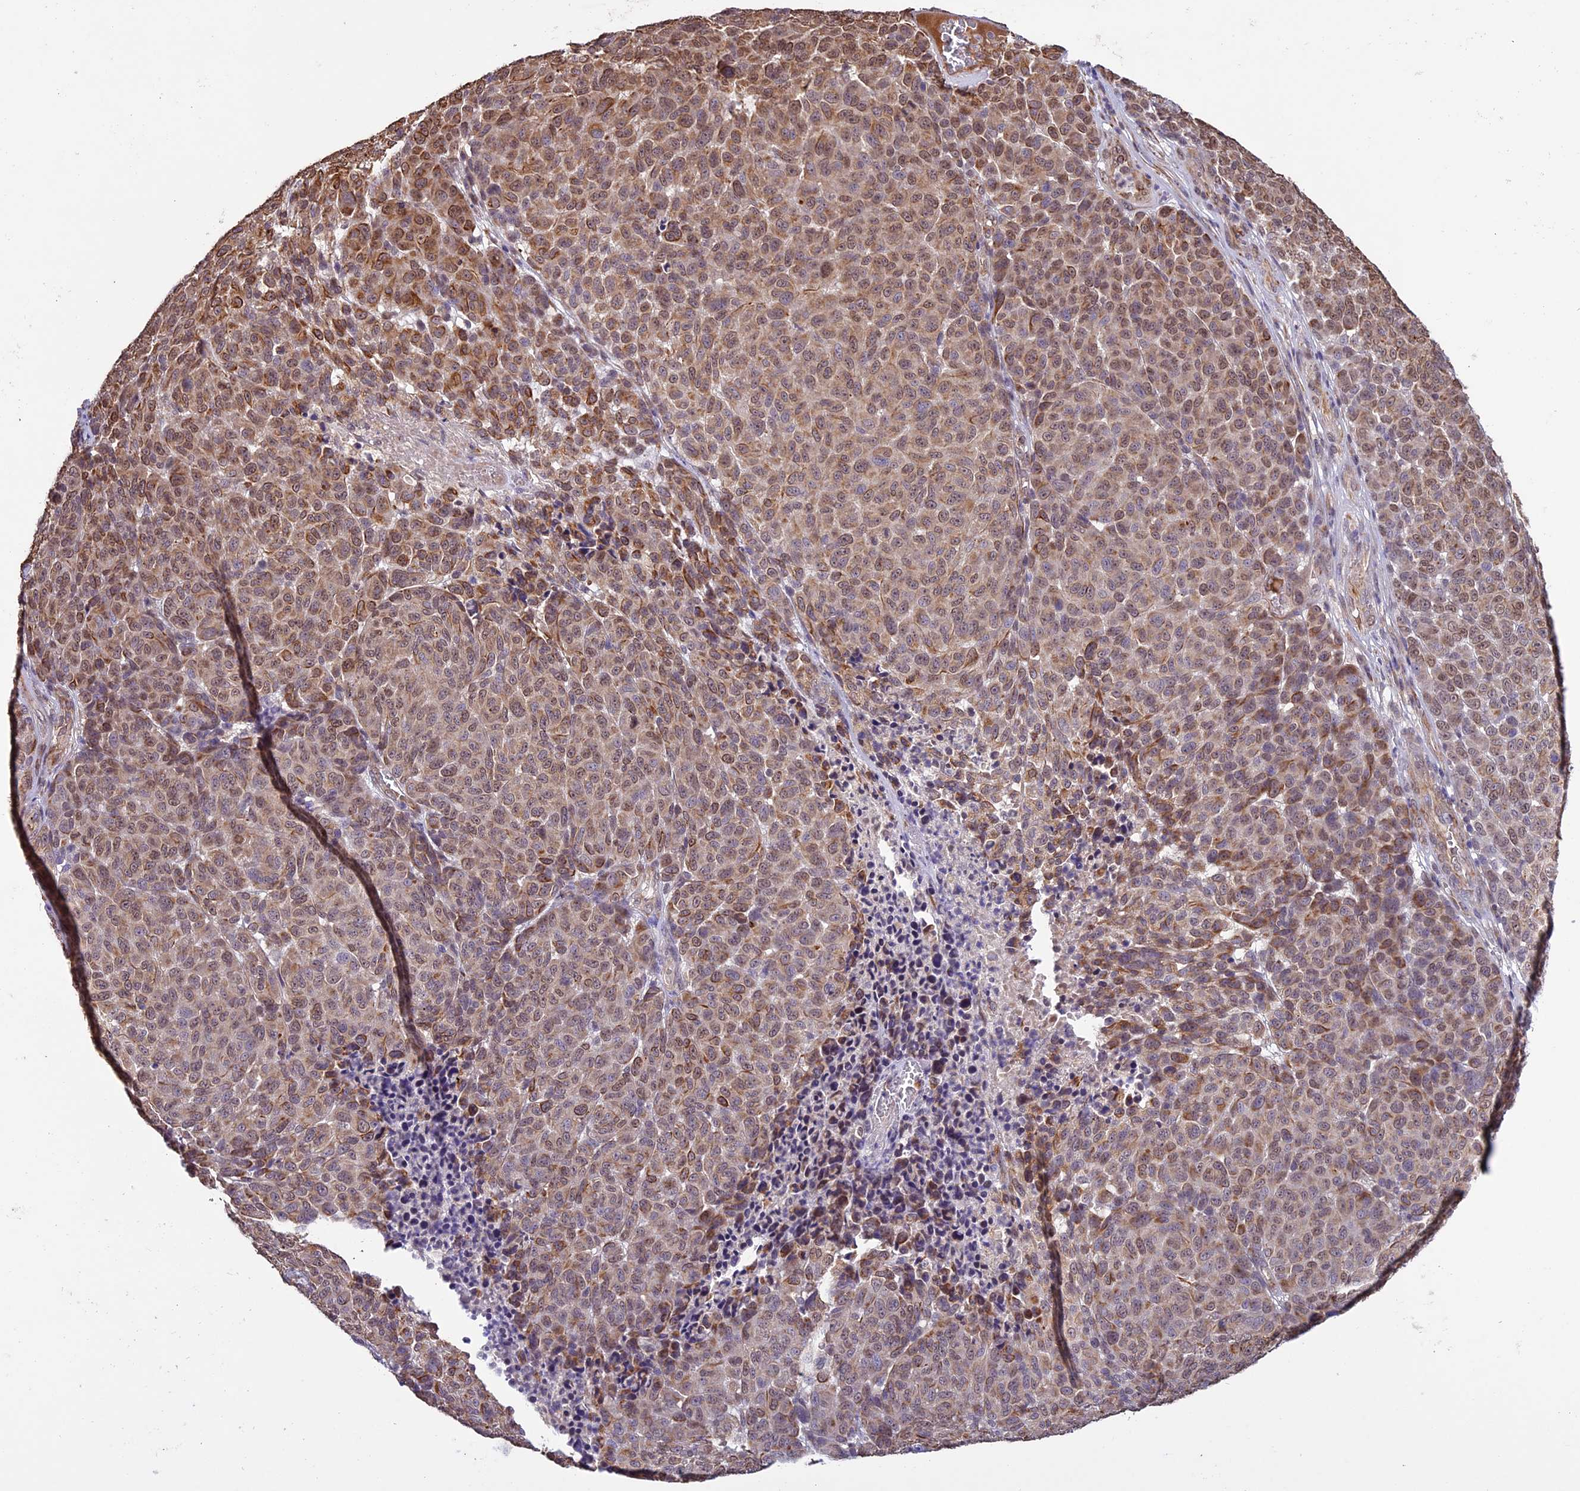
{"staining": {"intensity": "moderate", "quantity": ">75%", "location": "cytoplasmic/membranous,nuclear"}, "tissue": "melanoma", "cell_type": "Tumor cells", "image_type": "cancer", "snomed": [{"axis": "morphology", "description": "Malignant melanoma, NOS"}, {"axis": "topography", "description": "Skin"}], "caption": "Protein staining of melanoma tissue shows moderate cytoplasmic/membranous and nuclear expression in about >75% of tumor cells. (DAB (3,3'-diaminobenzidine) IHC, brown staining for protein, blue staining for nuclei).", "gene": "C3orf70", "patient": {"sex": "male", "age": 49}}